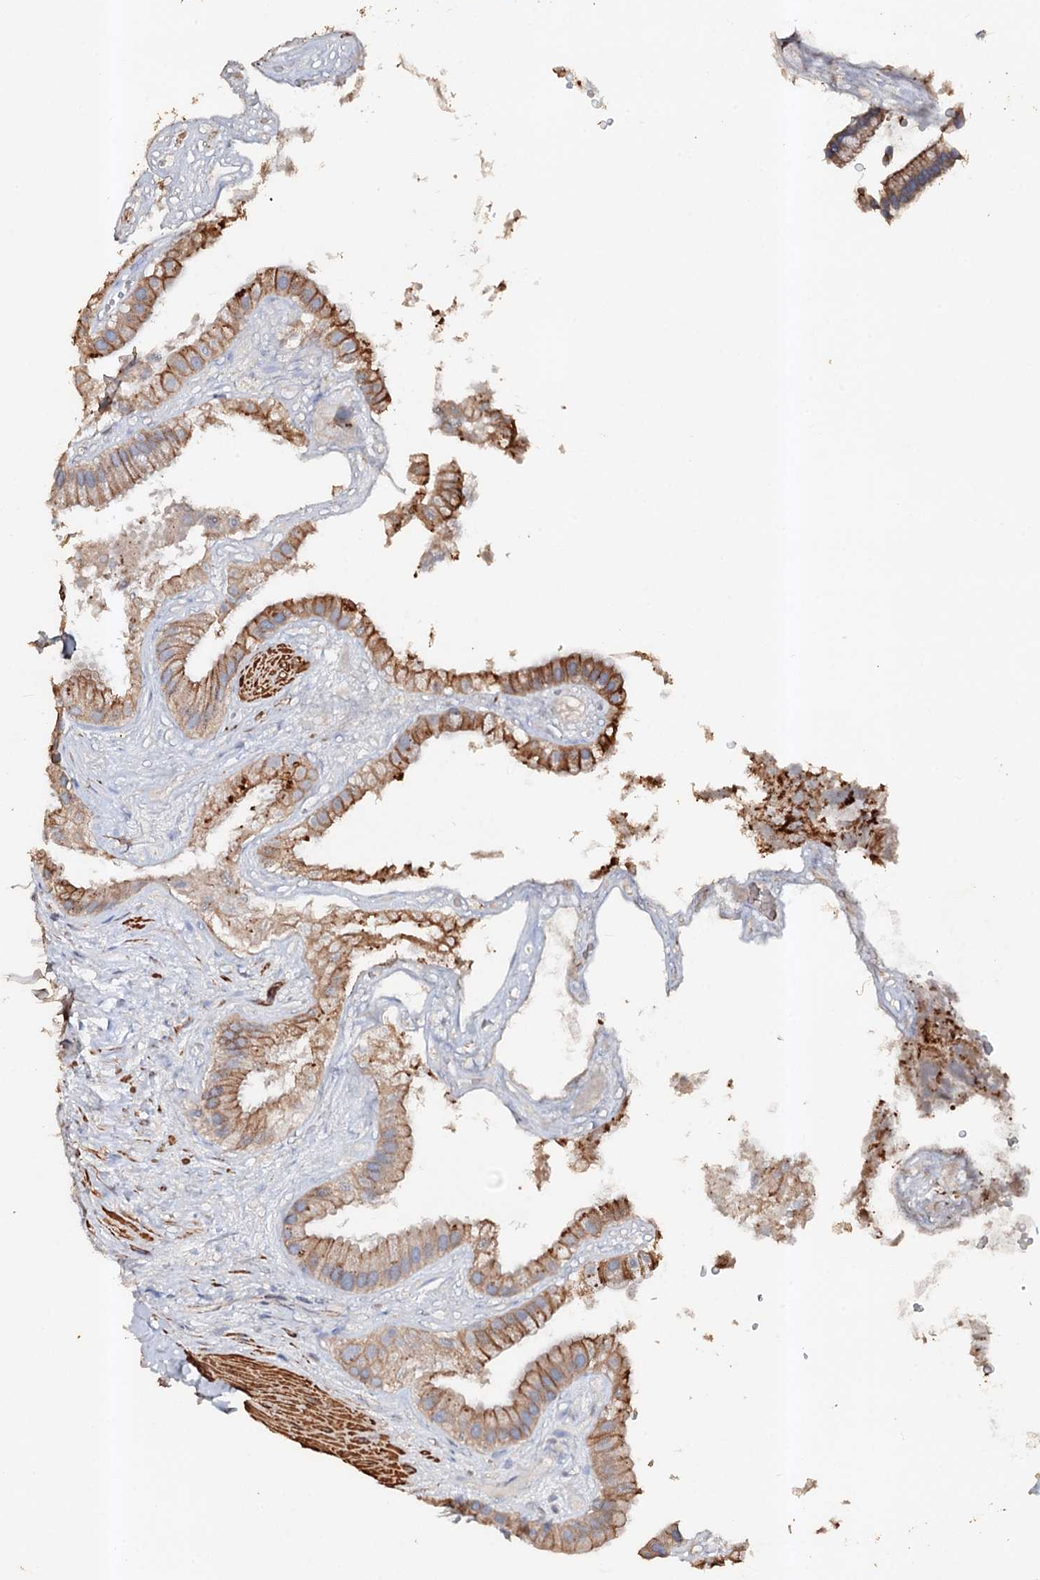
{"staining": {"intensity": "moderate", "quantity": ">75%", "location": "cytoplasmic/membranous"}, "tissue": "gallbladder", "cell_type": "Glandular cells", "image_type": "normal", "snomed": [{"axis": "morphology", "description": "Normal tissue, NOS"}, {"axis": "topography", "description": "Gallbladder"}], "caption": "Brown immunohistochemical staining in normal human gallbladder exhibits moderate cytoplasmic/membranous expression in about >75% of glandular cells.", "gene": "VPS36", "patient": {"sex": "male", "age": 55}}